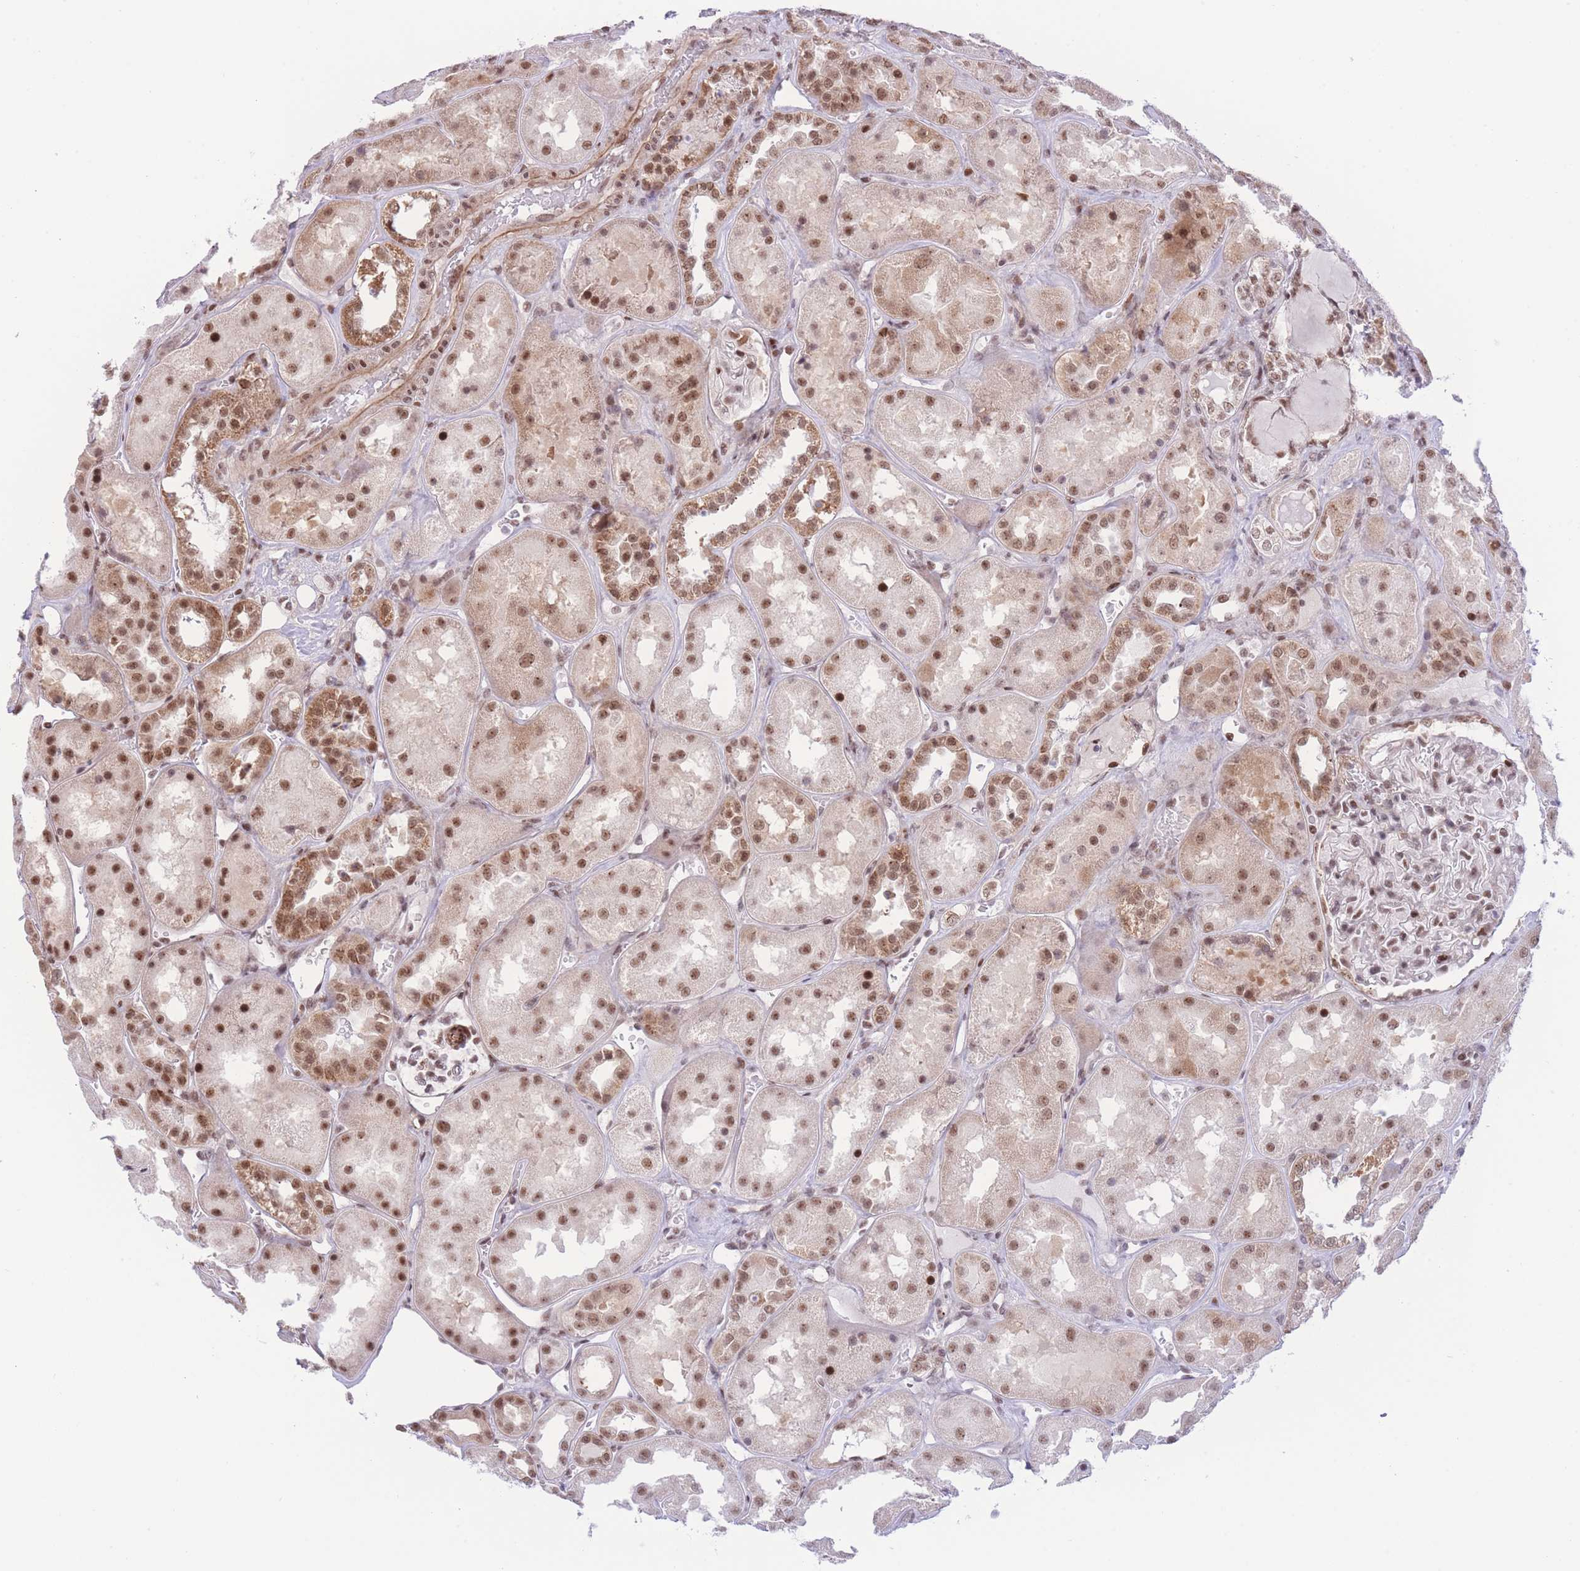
{"staining": {"intensity": "moderate", "quantity": "25%-75%", "location": "nuclear"}, "tissue": "kidney", "cell_type": "Cells in glomeruli", "image_type": "normal", "snomed": [{"axis": "morphology", "description": "Normal tissue, NOS"}, {"axis": "topography", "description": "Kidney"}], "caption": "Benign kidney displays moderate nuclear positivity in approximately 25%-75% of cells in glomeruli, visualized by immunohistochemistry. (Brightfield microscopy of DAB IHC at high magnification).", "gene": "PCIF1", "patient": {"sex": "male", "age": 70}}